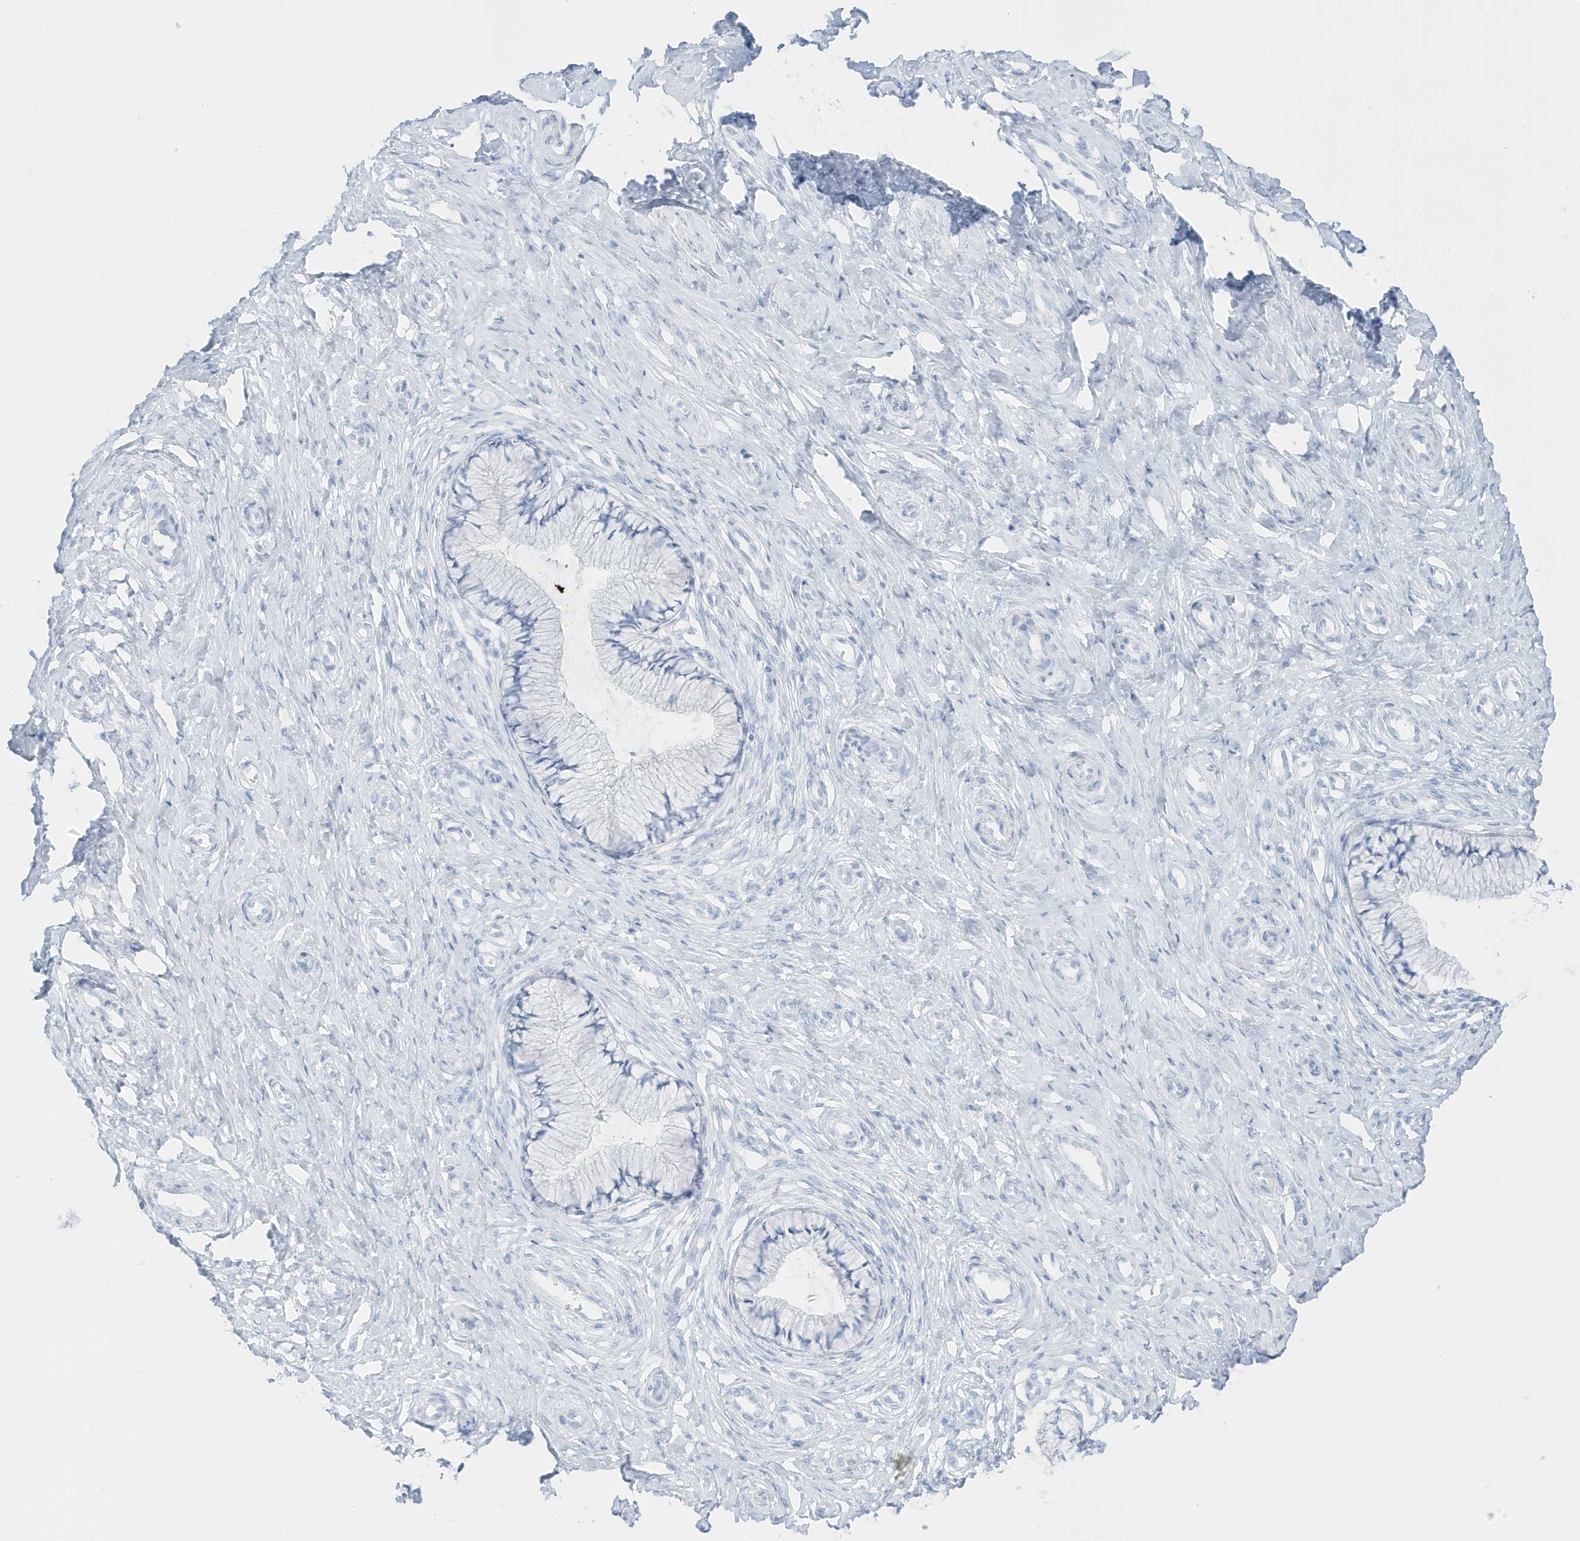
{"staining": {"intensity": "negative", "quantity": "none", "location": "none"}, "tissue": "cervix", "cell_type": "Glandular cells", "image_type": "normal", "snomed": [{"axis": "morphology", "description": "Normal tissue, NOS"}, {"axis": "topography", "description": "Cervix"}], "caption": "Immunohistochemistry micrograph of benign human cervix stained for a protein (brown), which shows no staining in glandular cells.", "gene": "SLC22A13", "patient": {"sex": "female", "age": 36}}